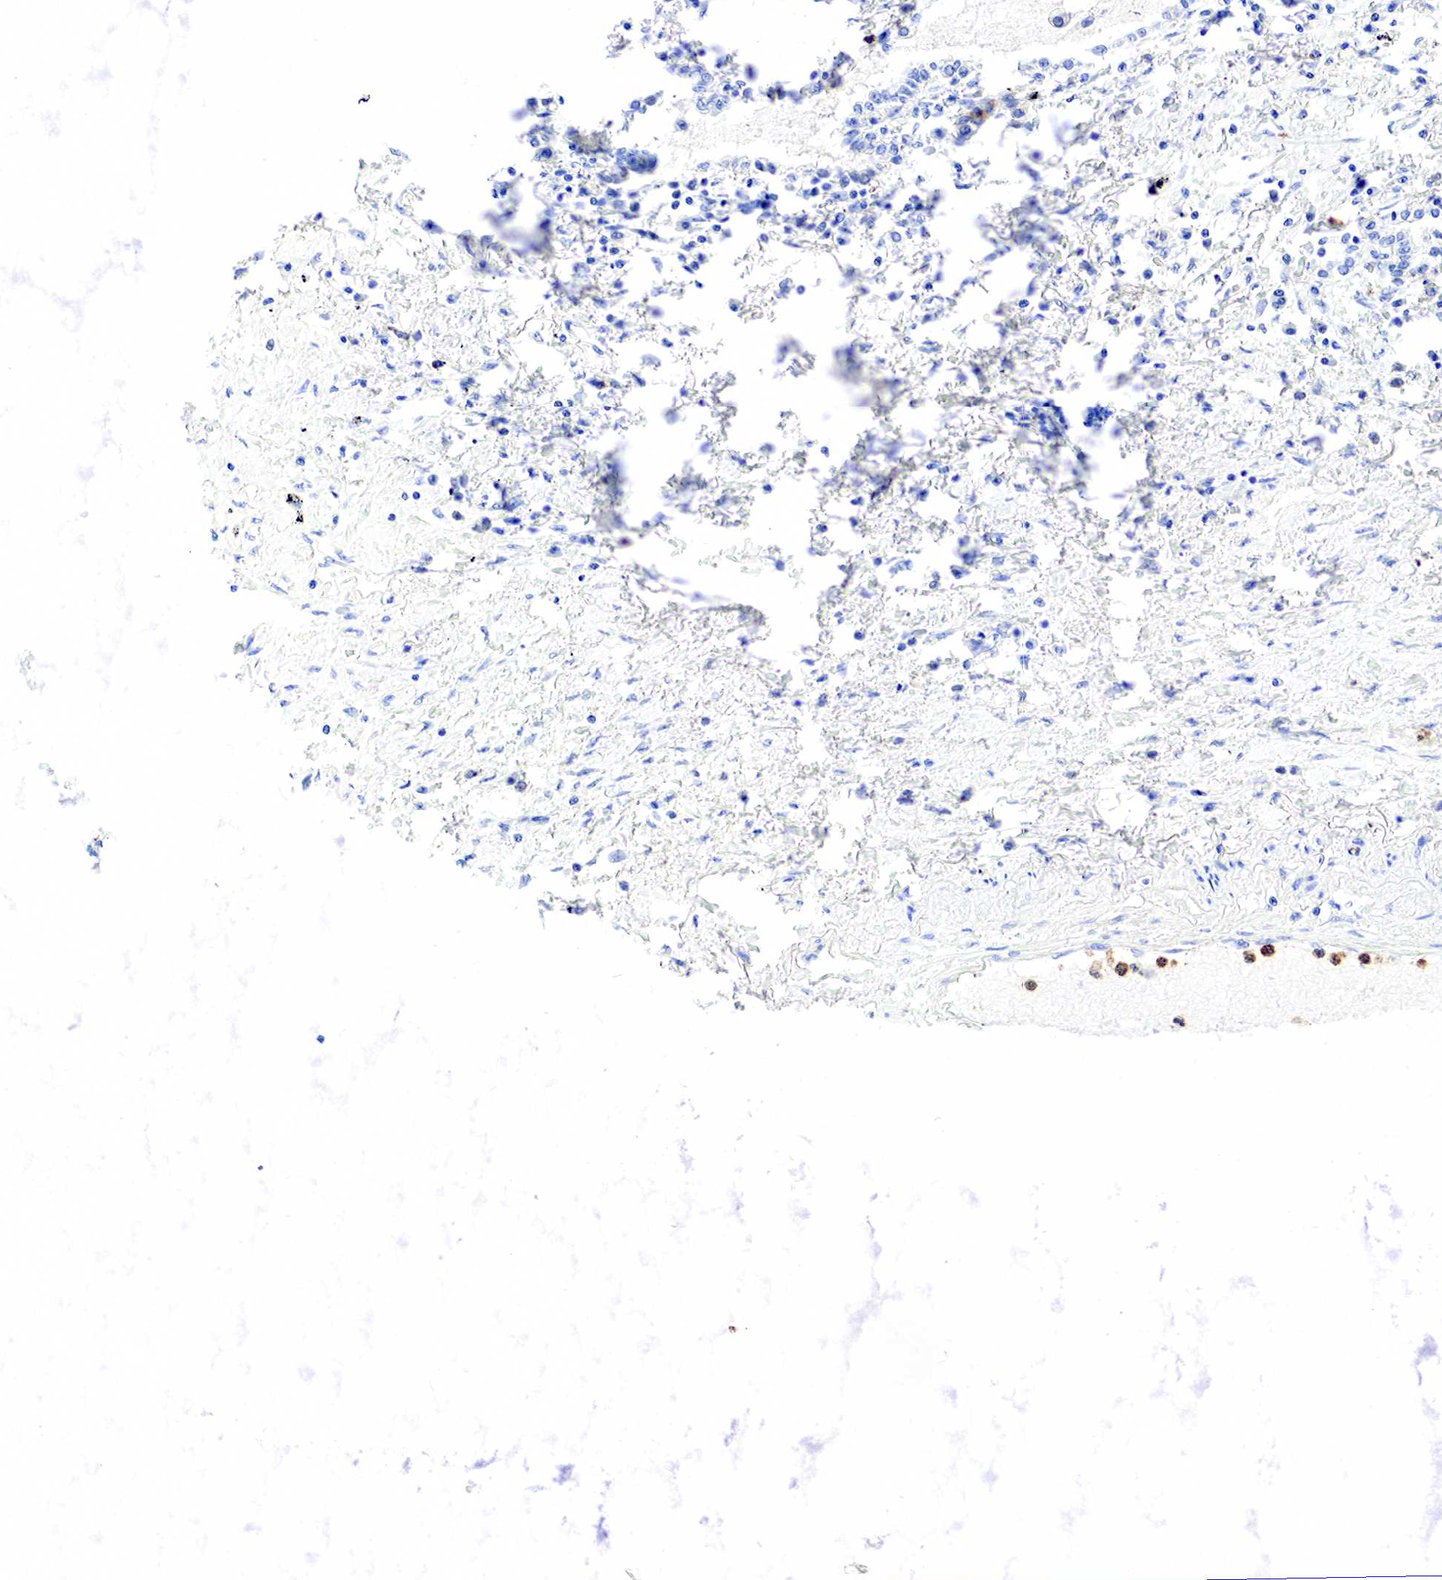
{"staining": {"intensity": "negative", "quantity": "none", "location": "none"}, "tissue": "lung cancer", "cell_type": "Tumor cells", "image_type": "cancer", "snomed": [{"axis": "morphology", "description": "Adenocarcinoma, NOS"}, {"axis": "topography", "description": "Lung"}], "caption": "Human adenocarcinoma (lung) stained for a protein using immunohistochemistry shows no staining in tumor cells.", "gene": "FUT4", "patient": {"sex": "male", "age": 60}}